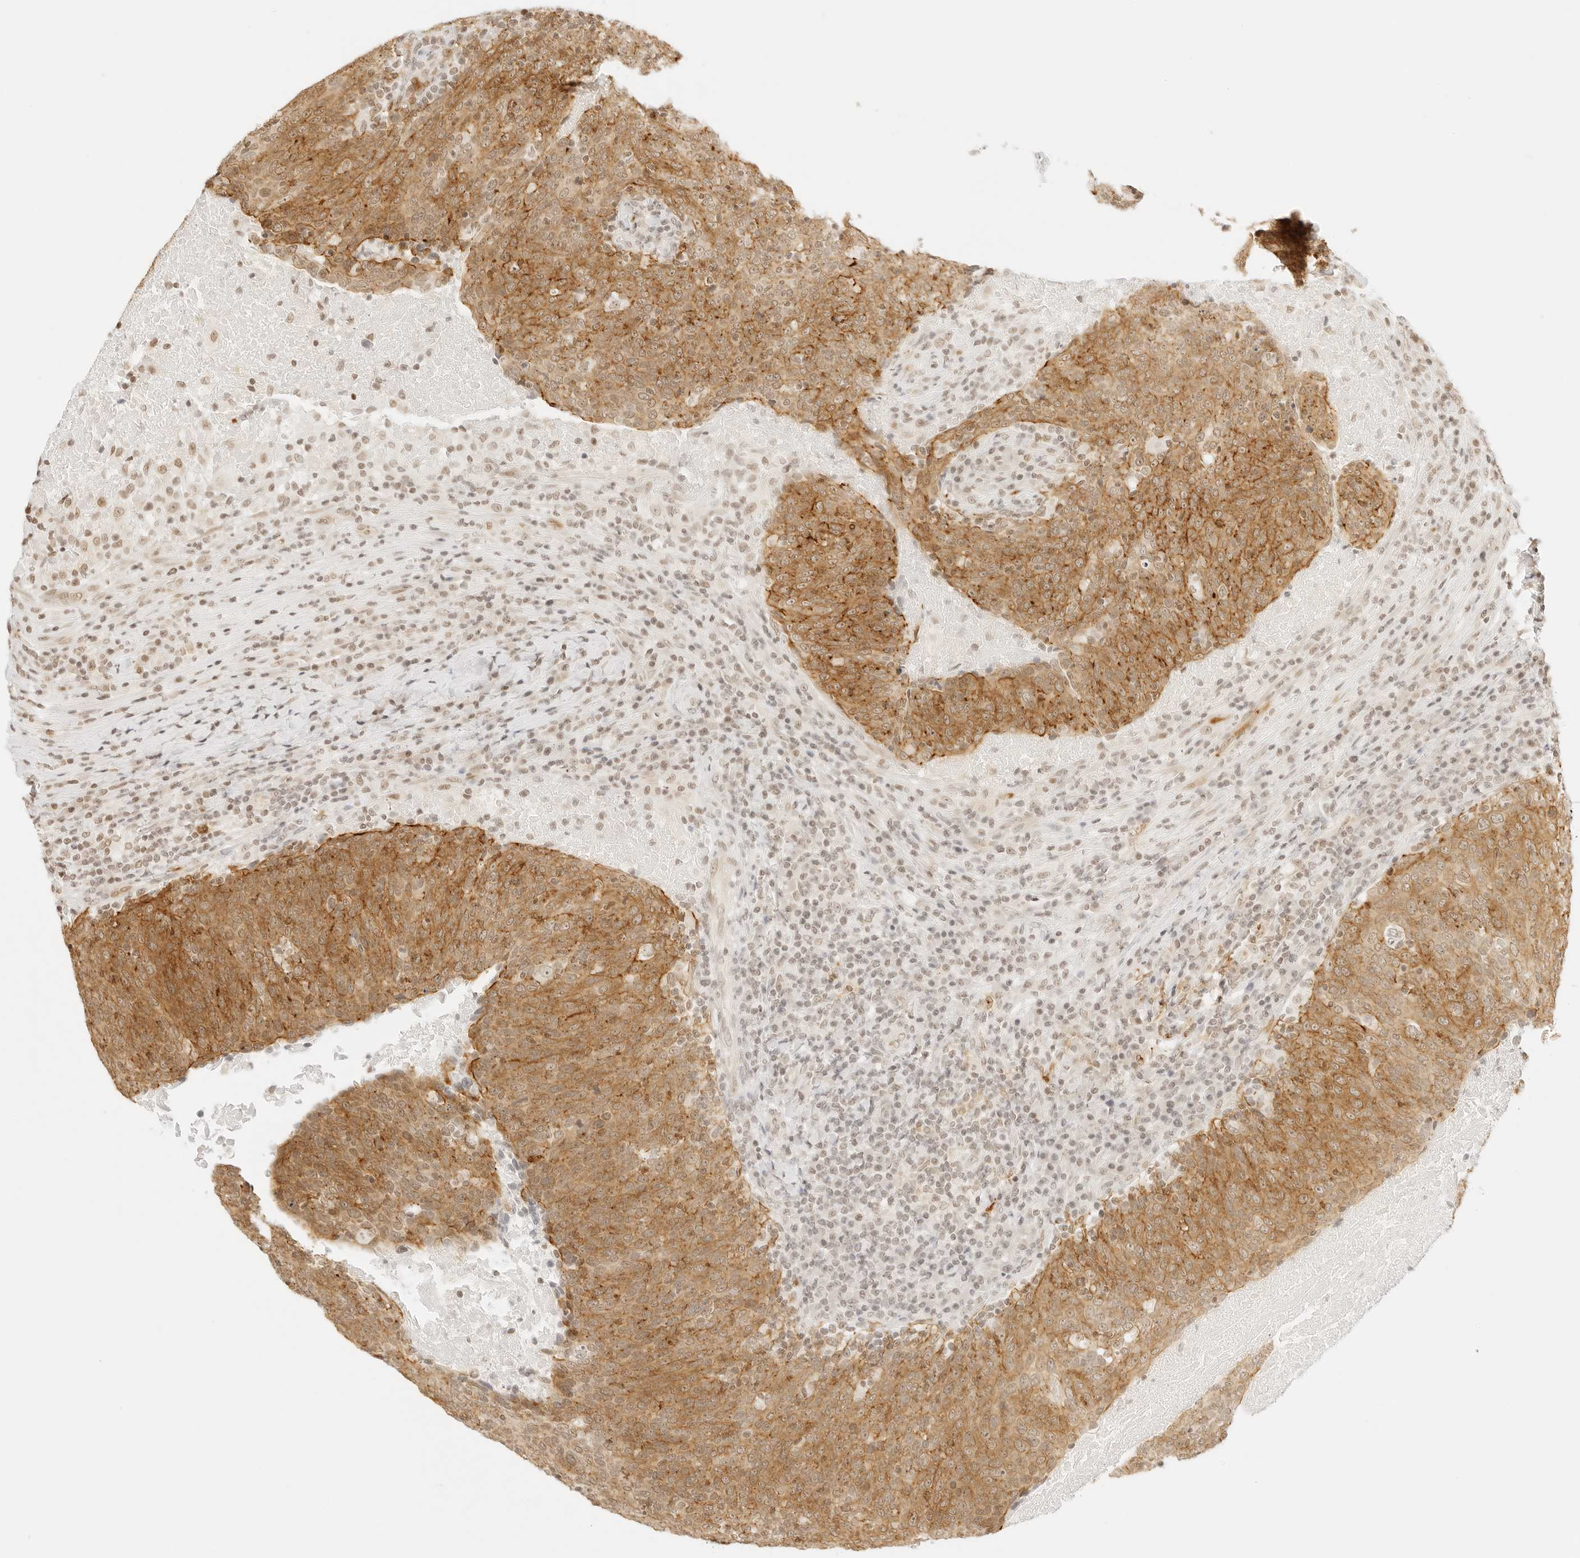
{"staining": {"intensity": "weak", "quantity": ">75%", "location": "cytoplasmic/membranous,nuclear"}, "tissue": "head and neck cancer", "cell_type": "Tumor cells", "image_type": "cancer", "snomed": [{"axis": "morphology", "description": "Squamous cell carcinoma, NOS"}, {"axis": "morphology", "description": "Squamous cell carcinoma, metastatic, NOS"}, {"axis": "topography", "description": "Lymph node"}, {"axis": "topography", "description": "Head-Neck"}], "caption": "Brown immunohistochemical staining in human head and neck metastatic squamous cell carcinoma shows weak cytoplasmic/membranous and nuclear staining in about >75% of tumor cells. The protein is stained brown, and the nuclei are stained in blue (DAB (3,3'-diaminobenzidine) IHC with brightfield microscopy, high magnification).", "gene": "GNAS", "patient": {"sex": "male", "age": 62}}